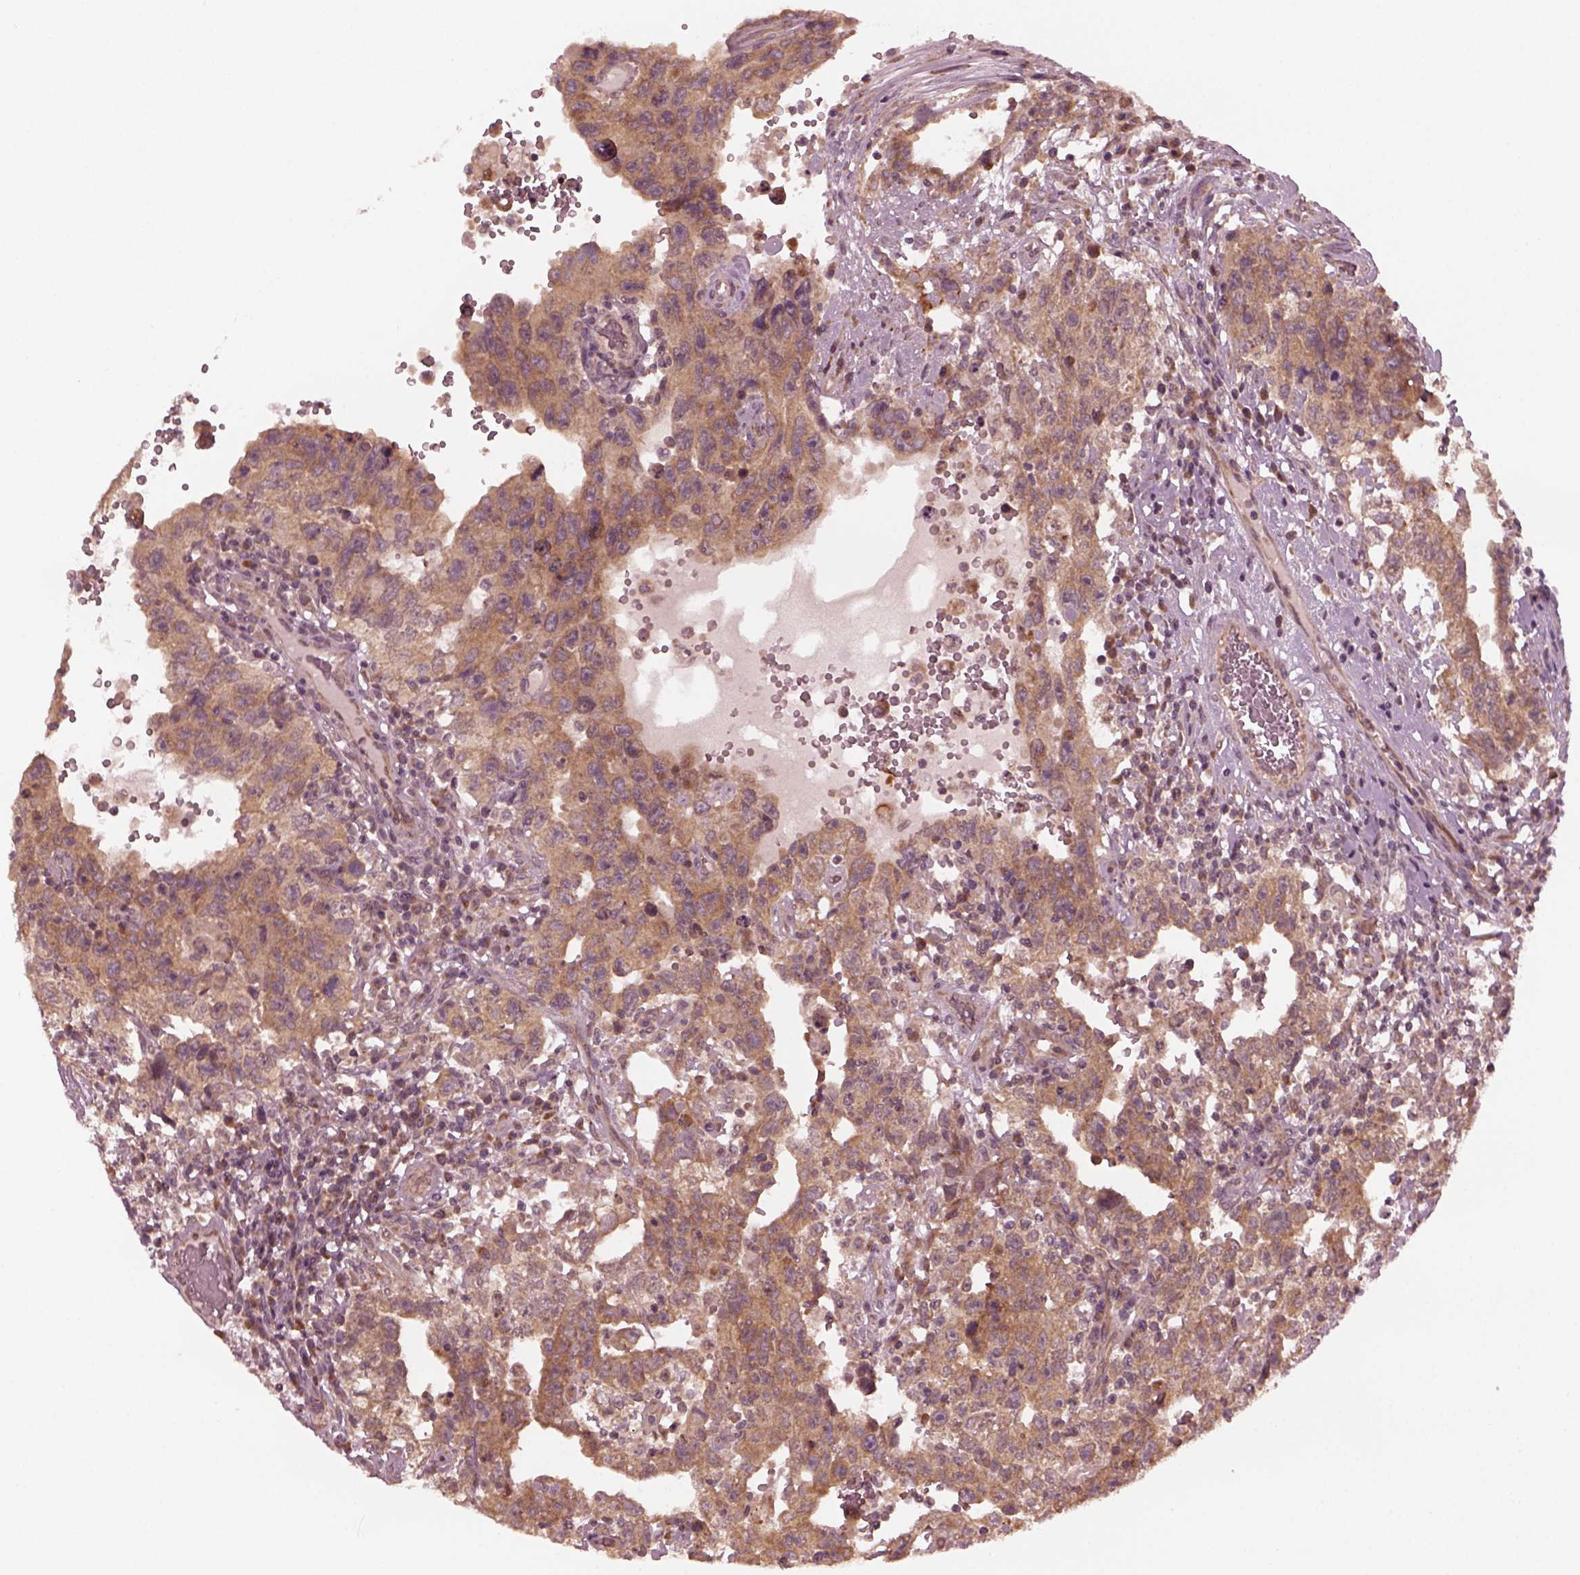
{"staining": {"intensity": "moderate", "quantity": ">75%", "location": "cytoplasmic/membranous"}, "tissue": "testis cancer", "cell_type": "Tumor cells", "image_type": "cancer", "snomed": [{"axis": "morphology", "description": "Carcinoma, Embryonal, NOS"}, {"axis": "topography", "description": "Testis"}], "caption": "Testis cancer (embryonal carcinoma) was stained to show a protein in brown. There is medium levels of moderate cytoplasmic/membranous positivity in approximately >75% of tumor cells.", "gene": "FAF2", "patient": {"sex": "male", "age": 26}}